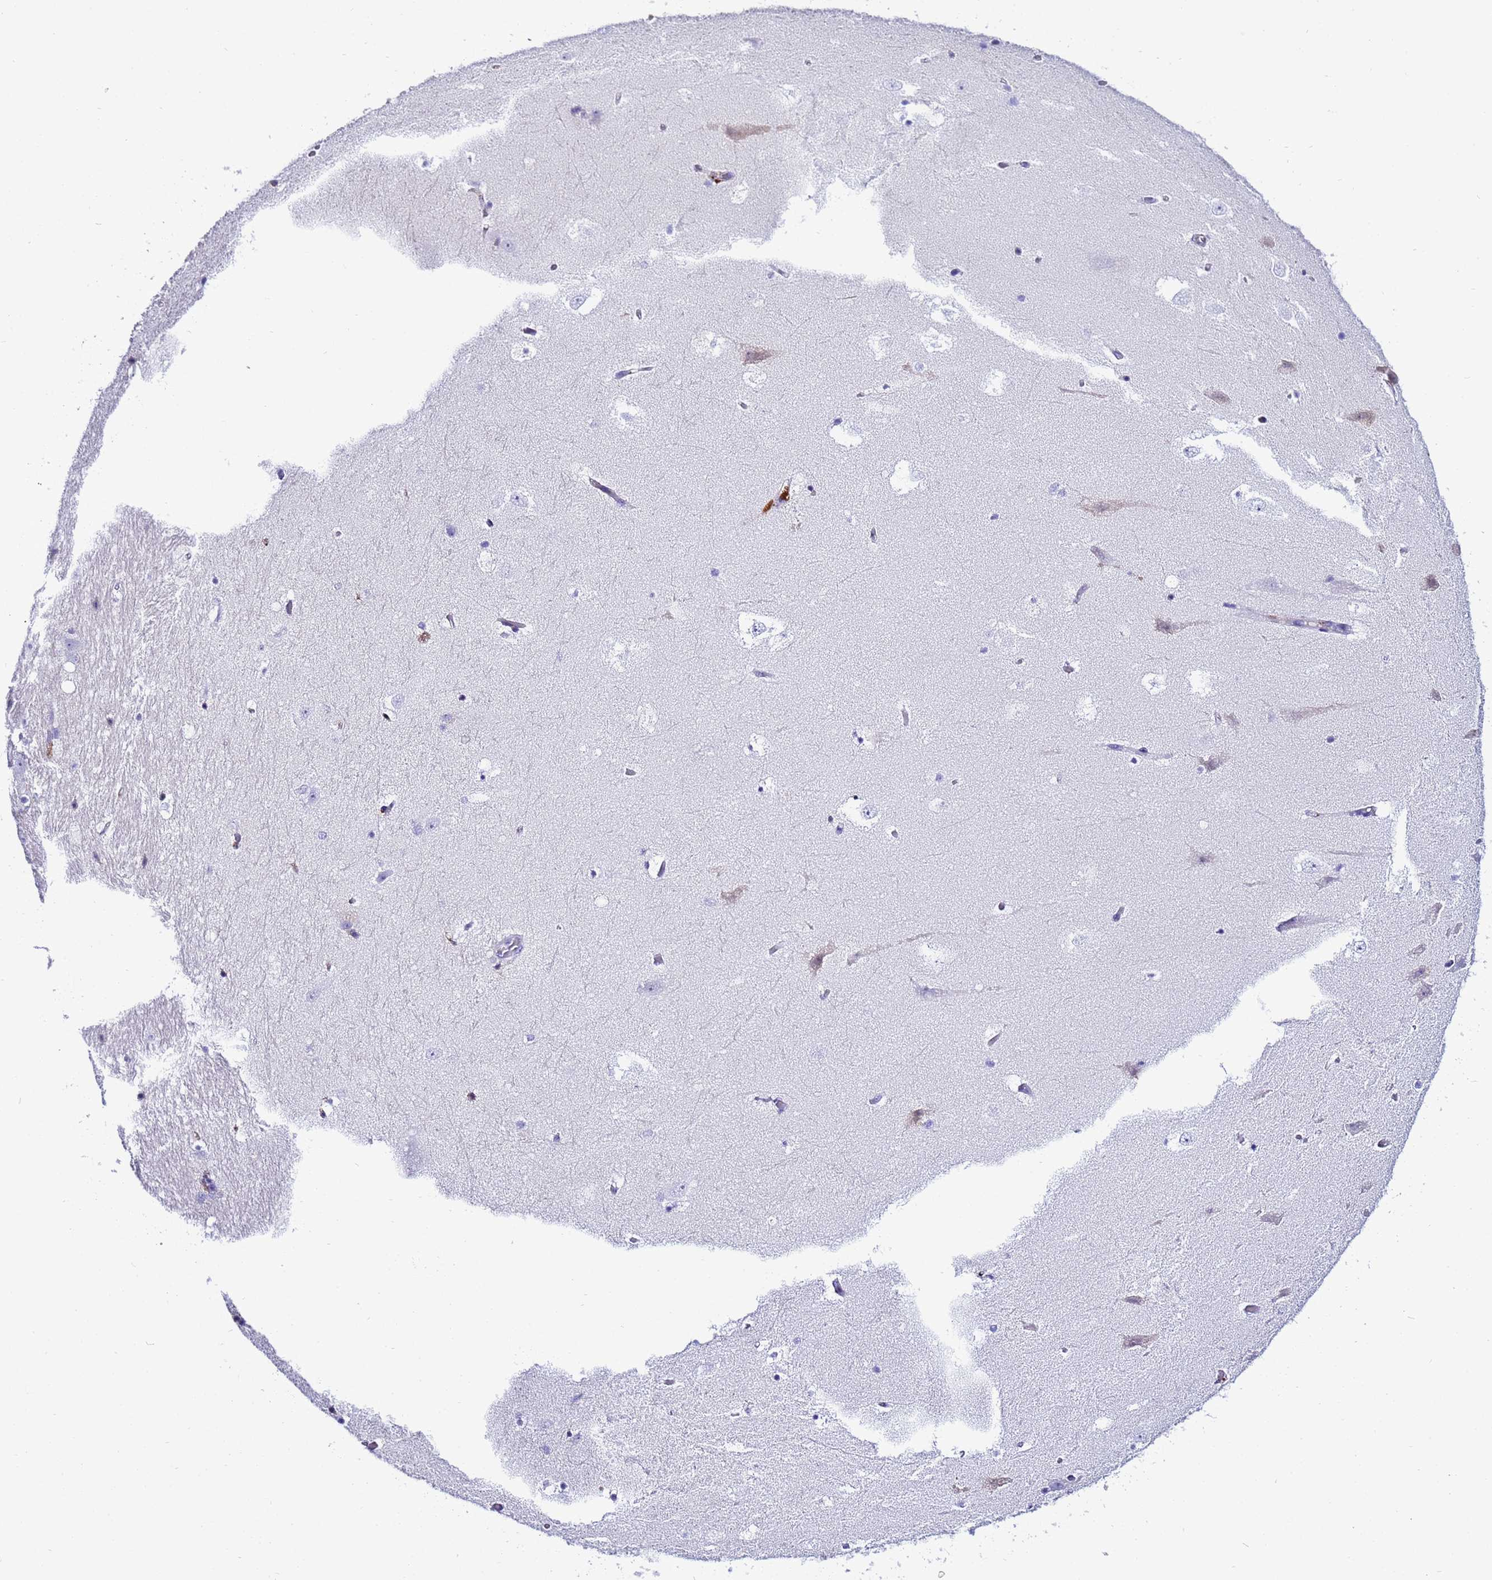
{"staining": {"intensity": "negative", "quantity": "none", "location": "none"}, "tissue": "hippocampus", "cell_type": "Glial cells", "image_type": "normal", "snomed": [{"axis": "morphology", "description": "Normal tissue, NOS"}, {"axis": "topography", "description": "Hippocampus"}], "caption": "High power microscopy histopathology image of an IHC histopathology image of unremarkable hippocampus, revealing no significant staining in glial cells. (DAB (3,3'-diaminobenzidine) IHC, high magnification).", "gene": "CFHR1", "patient": {"sex": "female", "age": 52}}